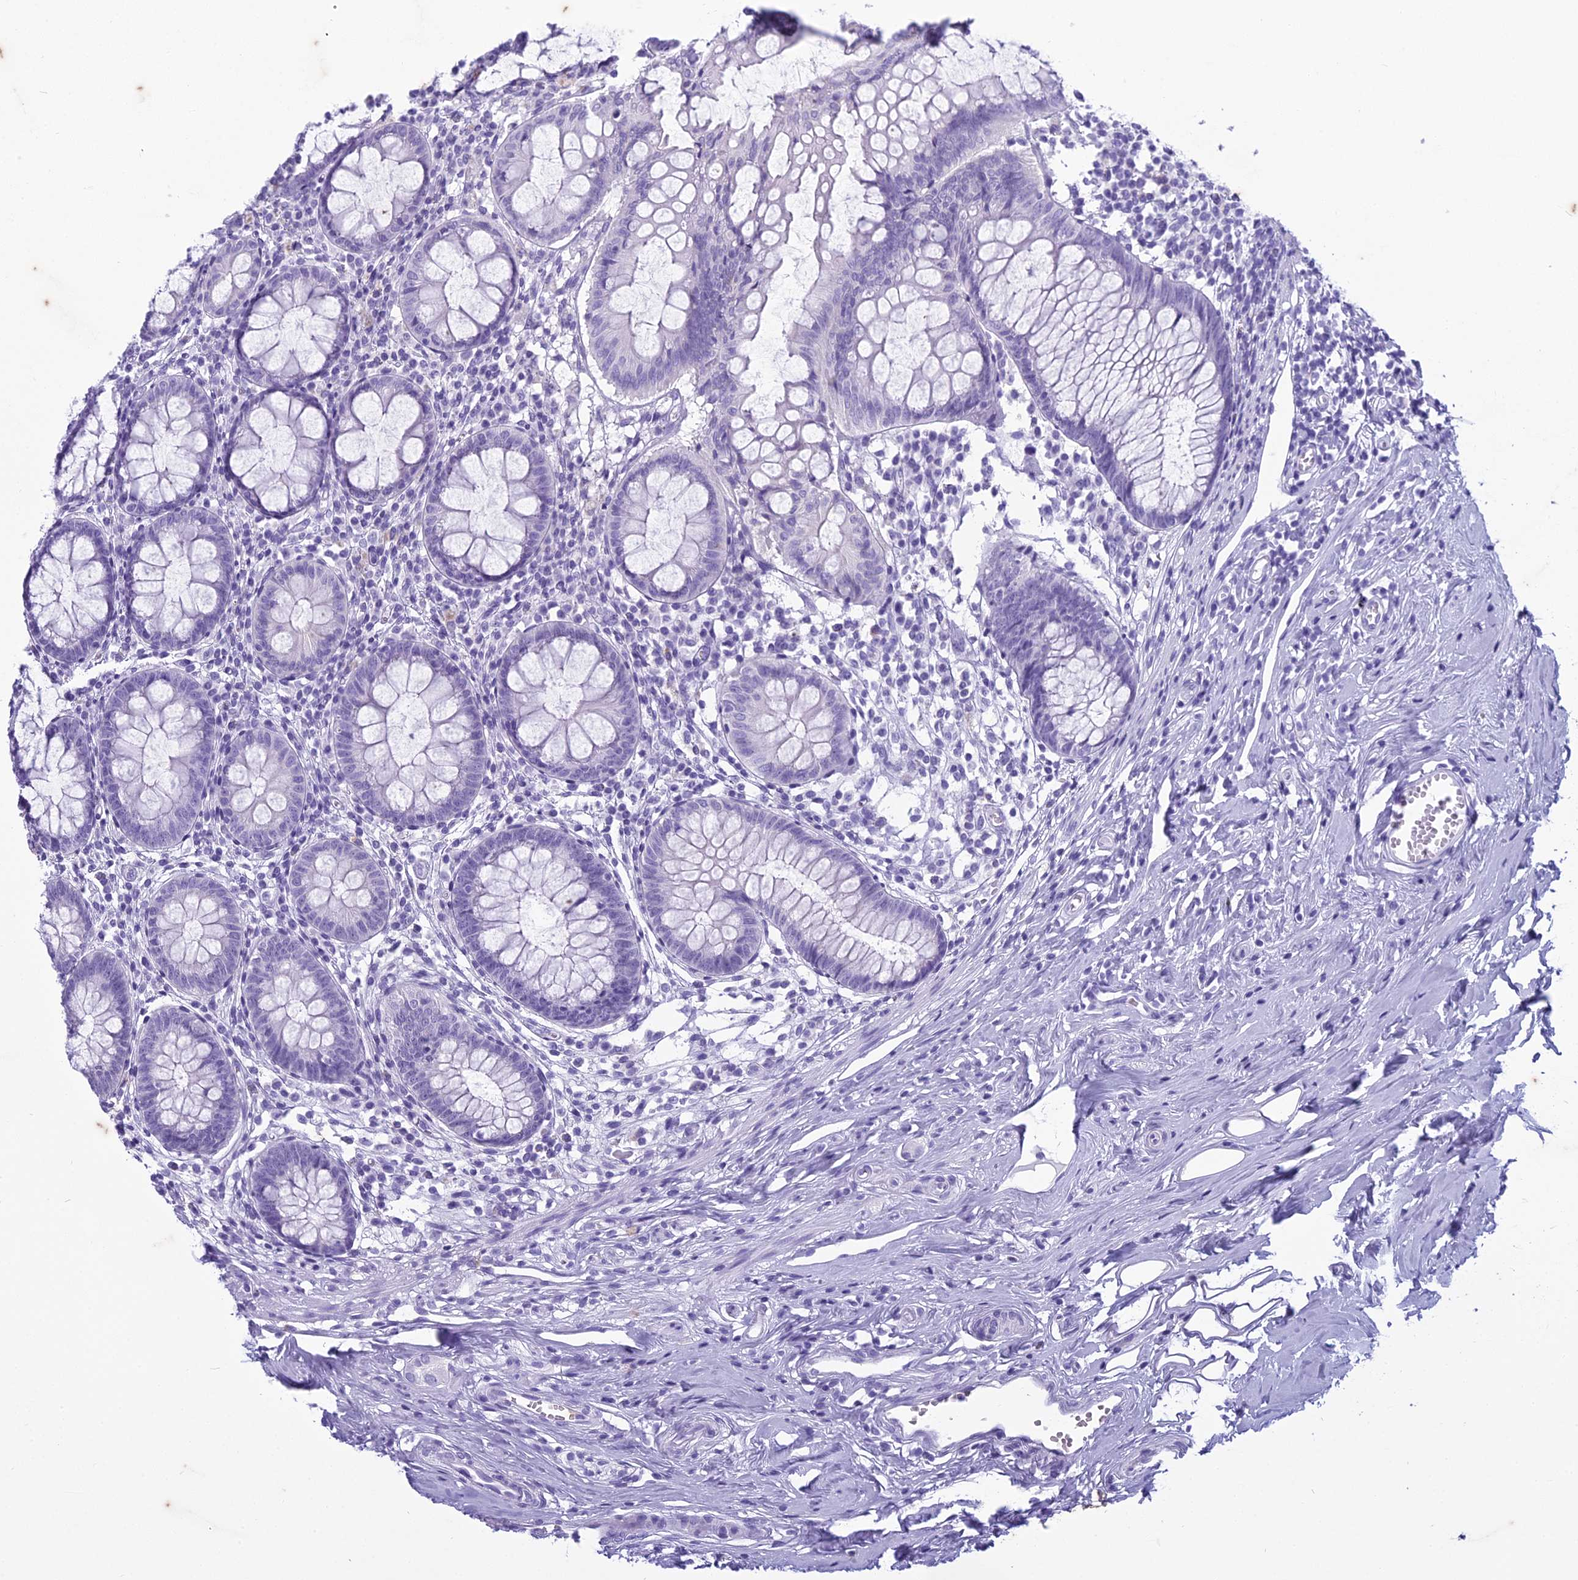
{"staining": {"intensity": "negative", "quantity": "none", "location": "none"}, "tissue": "appendix", "cell_type": "Glandular cells", "image_type": "normal", "snomed": [{"axis": "morphology", "description": "Normal tissue, NOS"}, {"axis": "topography", "description": "Appendix"}], "caption": "DAB immunohistochemical staining of benign human appendix demonstrates no significant positivity in glandular cells. (Stains: DAB (3,3'-diaminobenzidine) immunohistochemistry with hematoxylin counter stain, Microscopy: brightfield microscopy at high magnification).", "gene": "HMGB4", "patient": {"sex": "female", "age": 51}}